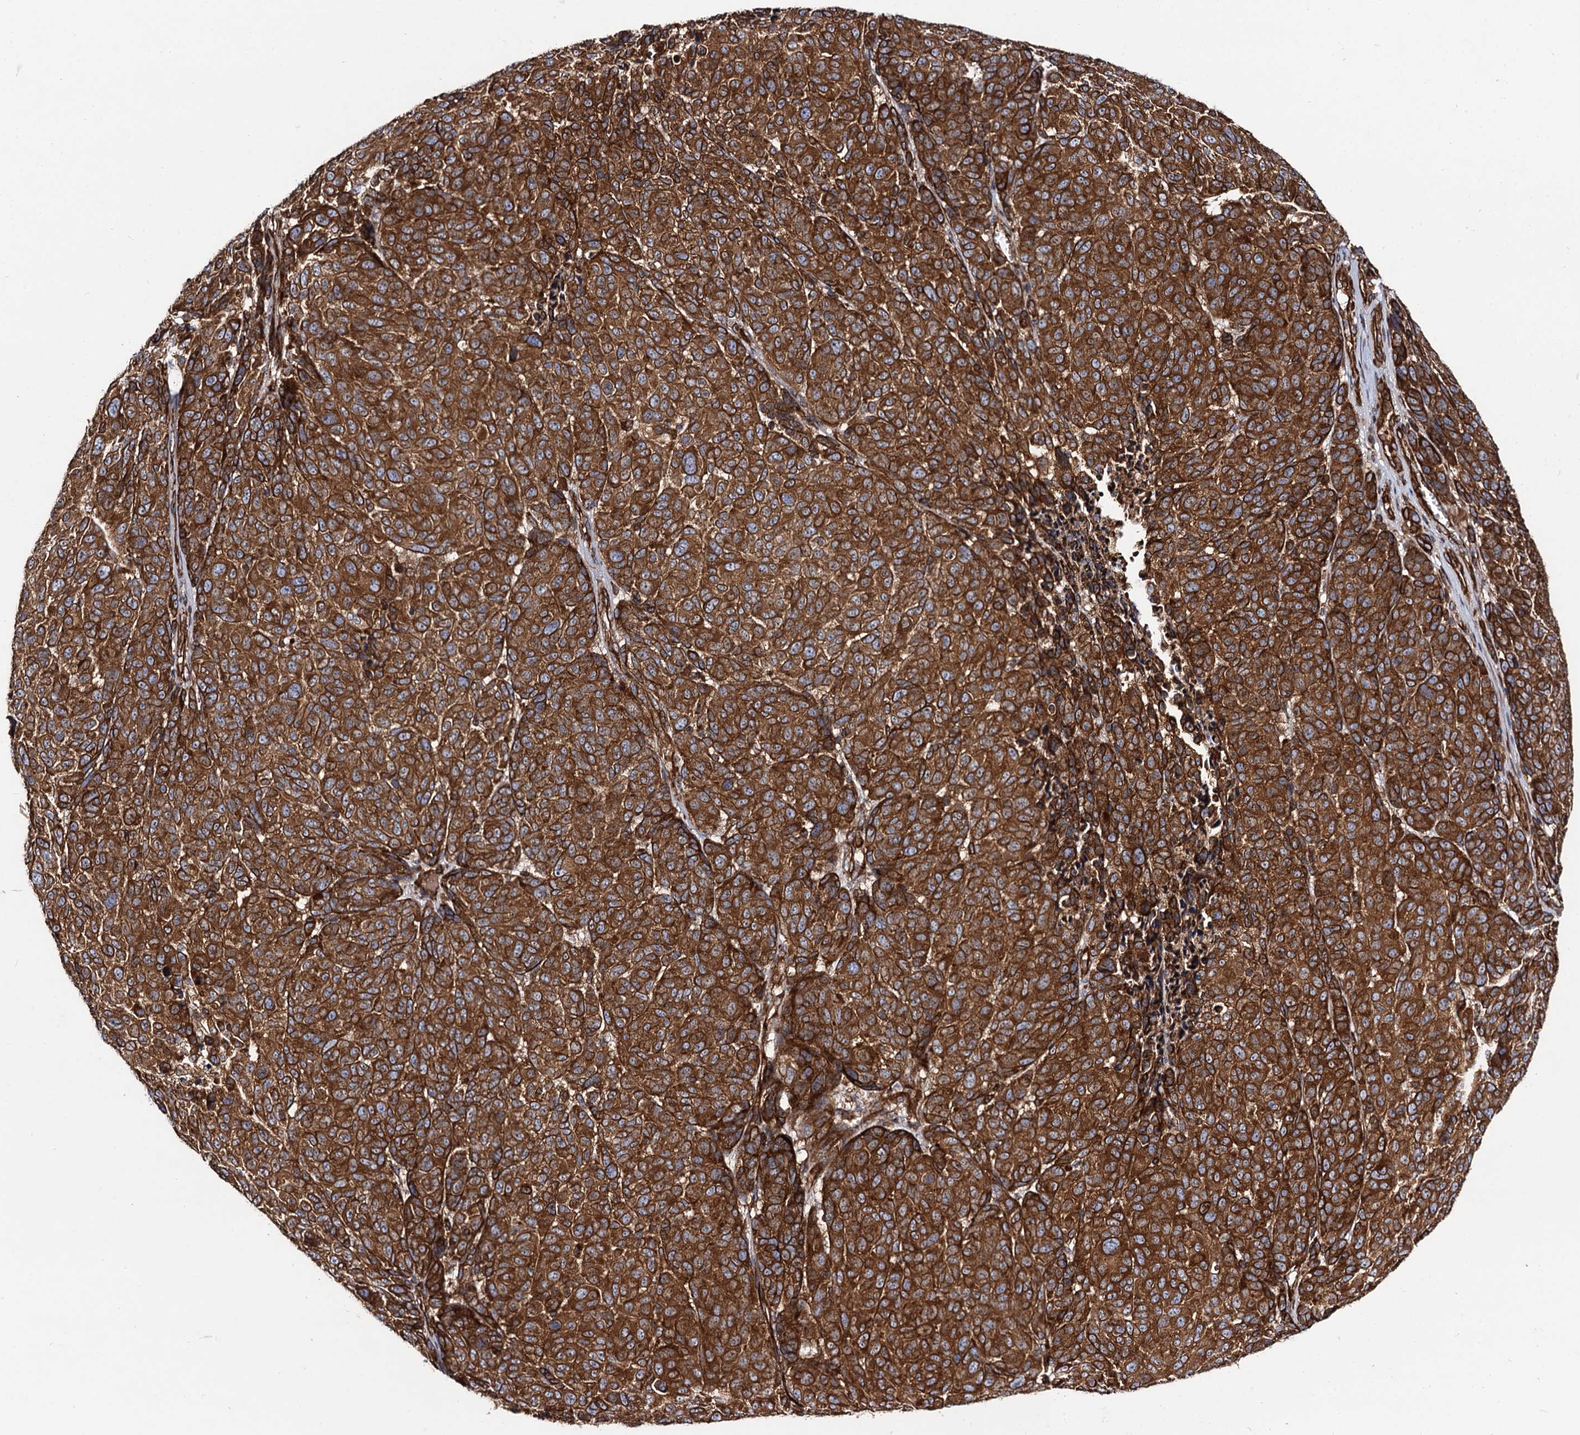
{"staining": {"intensity": "strong", "quantity": ">75%", "location": "cytoplasmic/membranous"}, "tissue": "melanoma", "cell_type": "Tumor cells", "image_type": "cancer", "snomed": [{"axis": "morphology", "description": "Malignant melanoma, NOS"}, {"axis": "topography", "description": "Skin"}], "caption": "Malignant melanoma was stained to show a protein in brown. There is high levels of strong cytoplasmic/membranous staining in approximately >75% of tumor cells.", "gene": "CIP2A", "patient": {"sex": "male", "age": 49}}